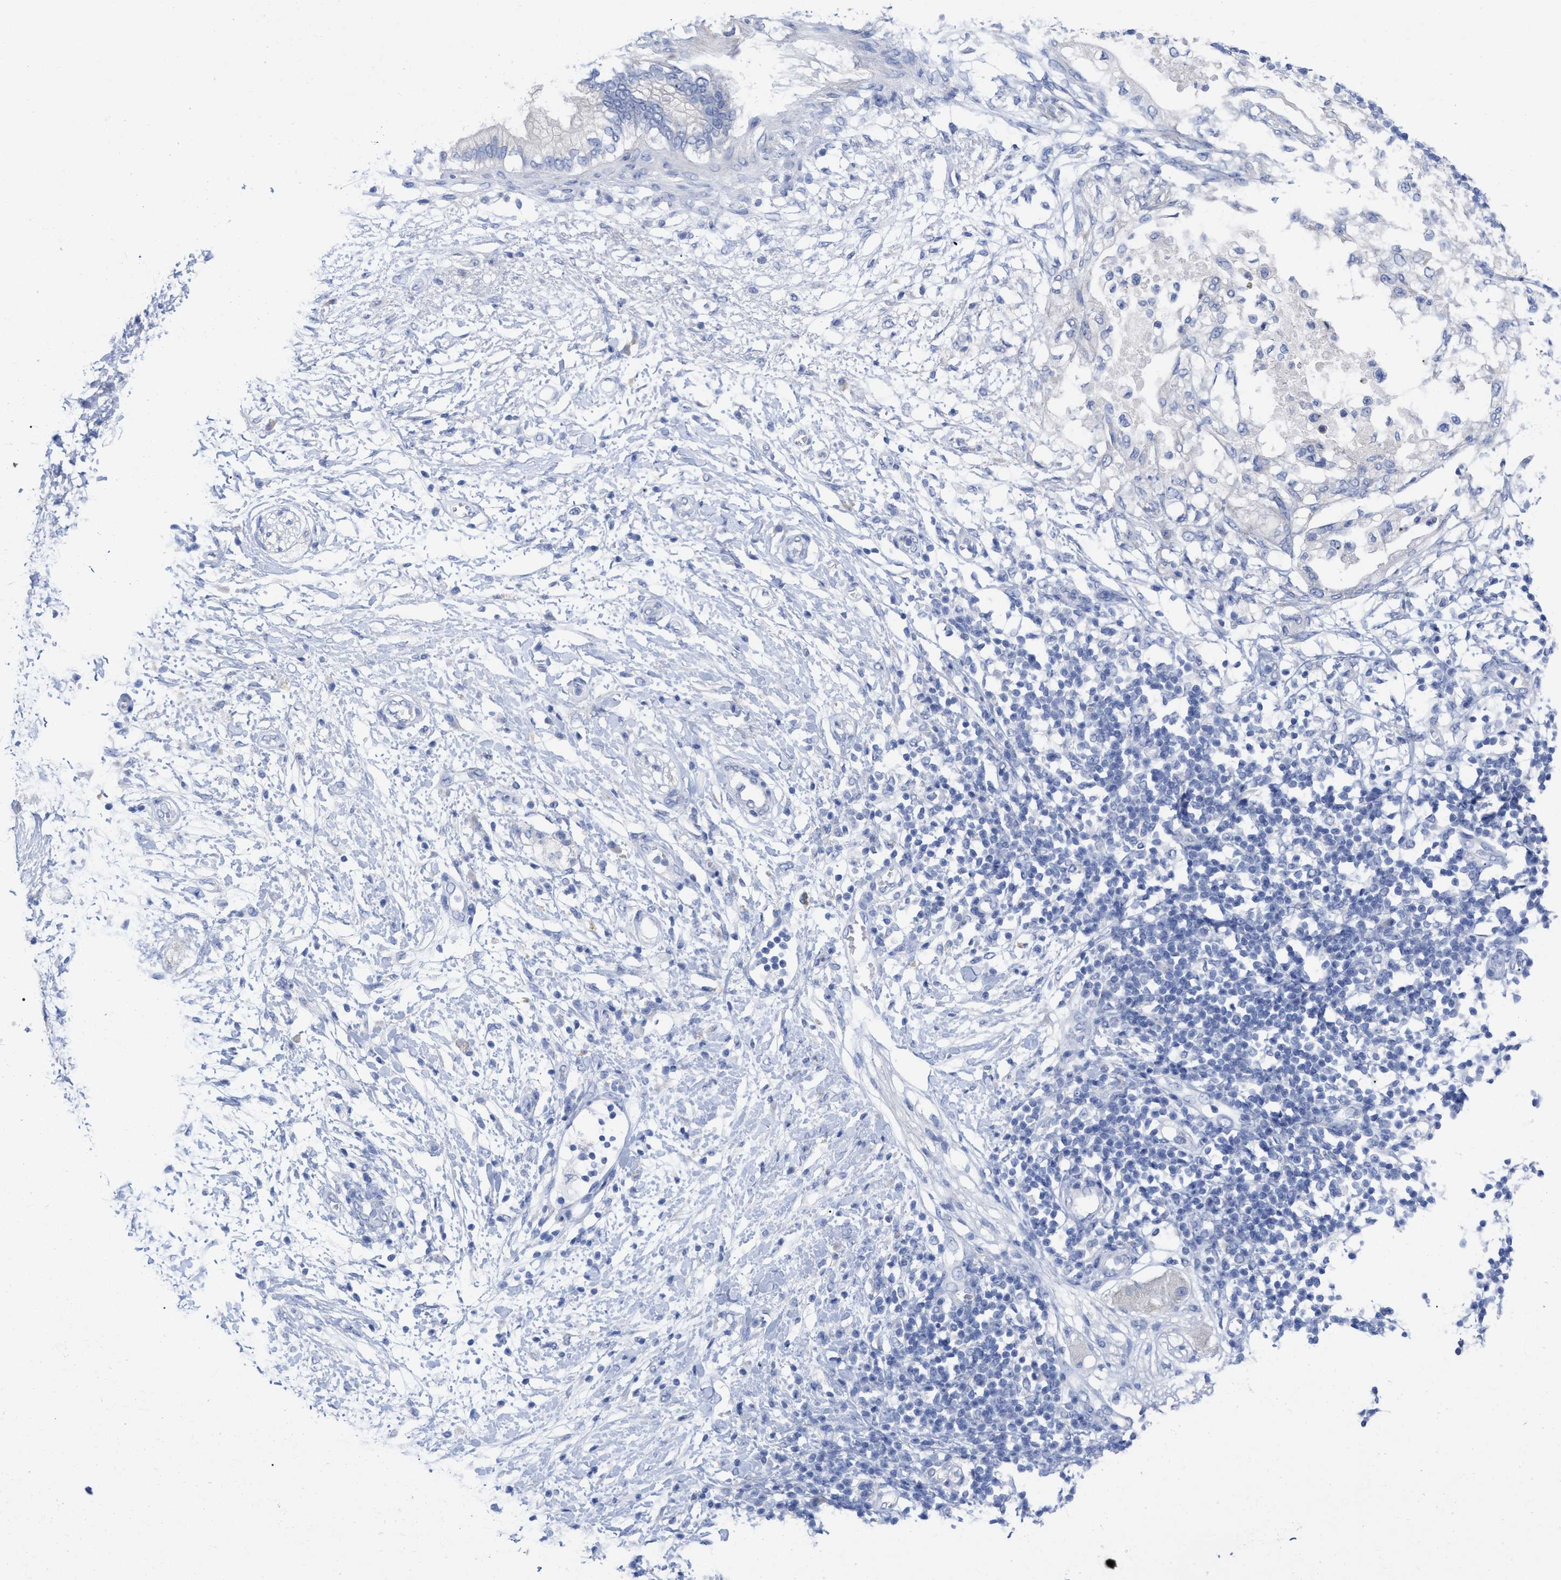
{"staining": {"intensity": "negative", "quantity": "none", "location": "none"}, "tissue": "adipose tissue", "cell_type": "Adipocytes", "image_type": "normal", "snomed": [{"axis": "morphology", "description": "Normal tissue, NOS"}, {"axis": "morphology", "description": "Adenocarcinoma, NOS"}, {"axis": "topography", "description": "Duodenum"}, {"axis": "topography", "description": "Peripheral nerve tissue"}], "caption": "This is an immunohistochemistry (IHC) photomicrograph of unremarkable adipose tissue. There is no staining in adipocytes.", "gene": "HAPLN1", "patient": {"sex": "female", "age": 60}}